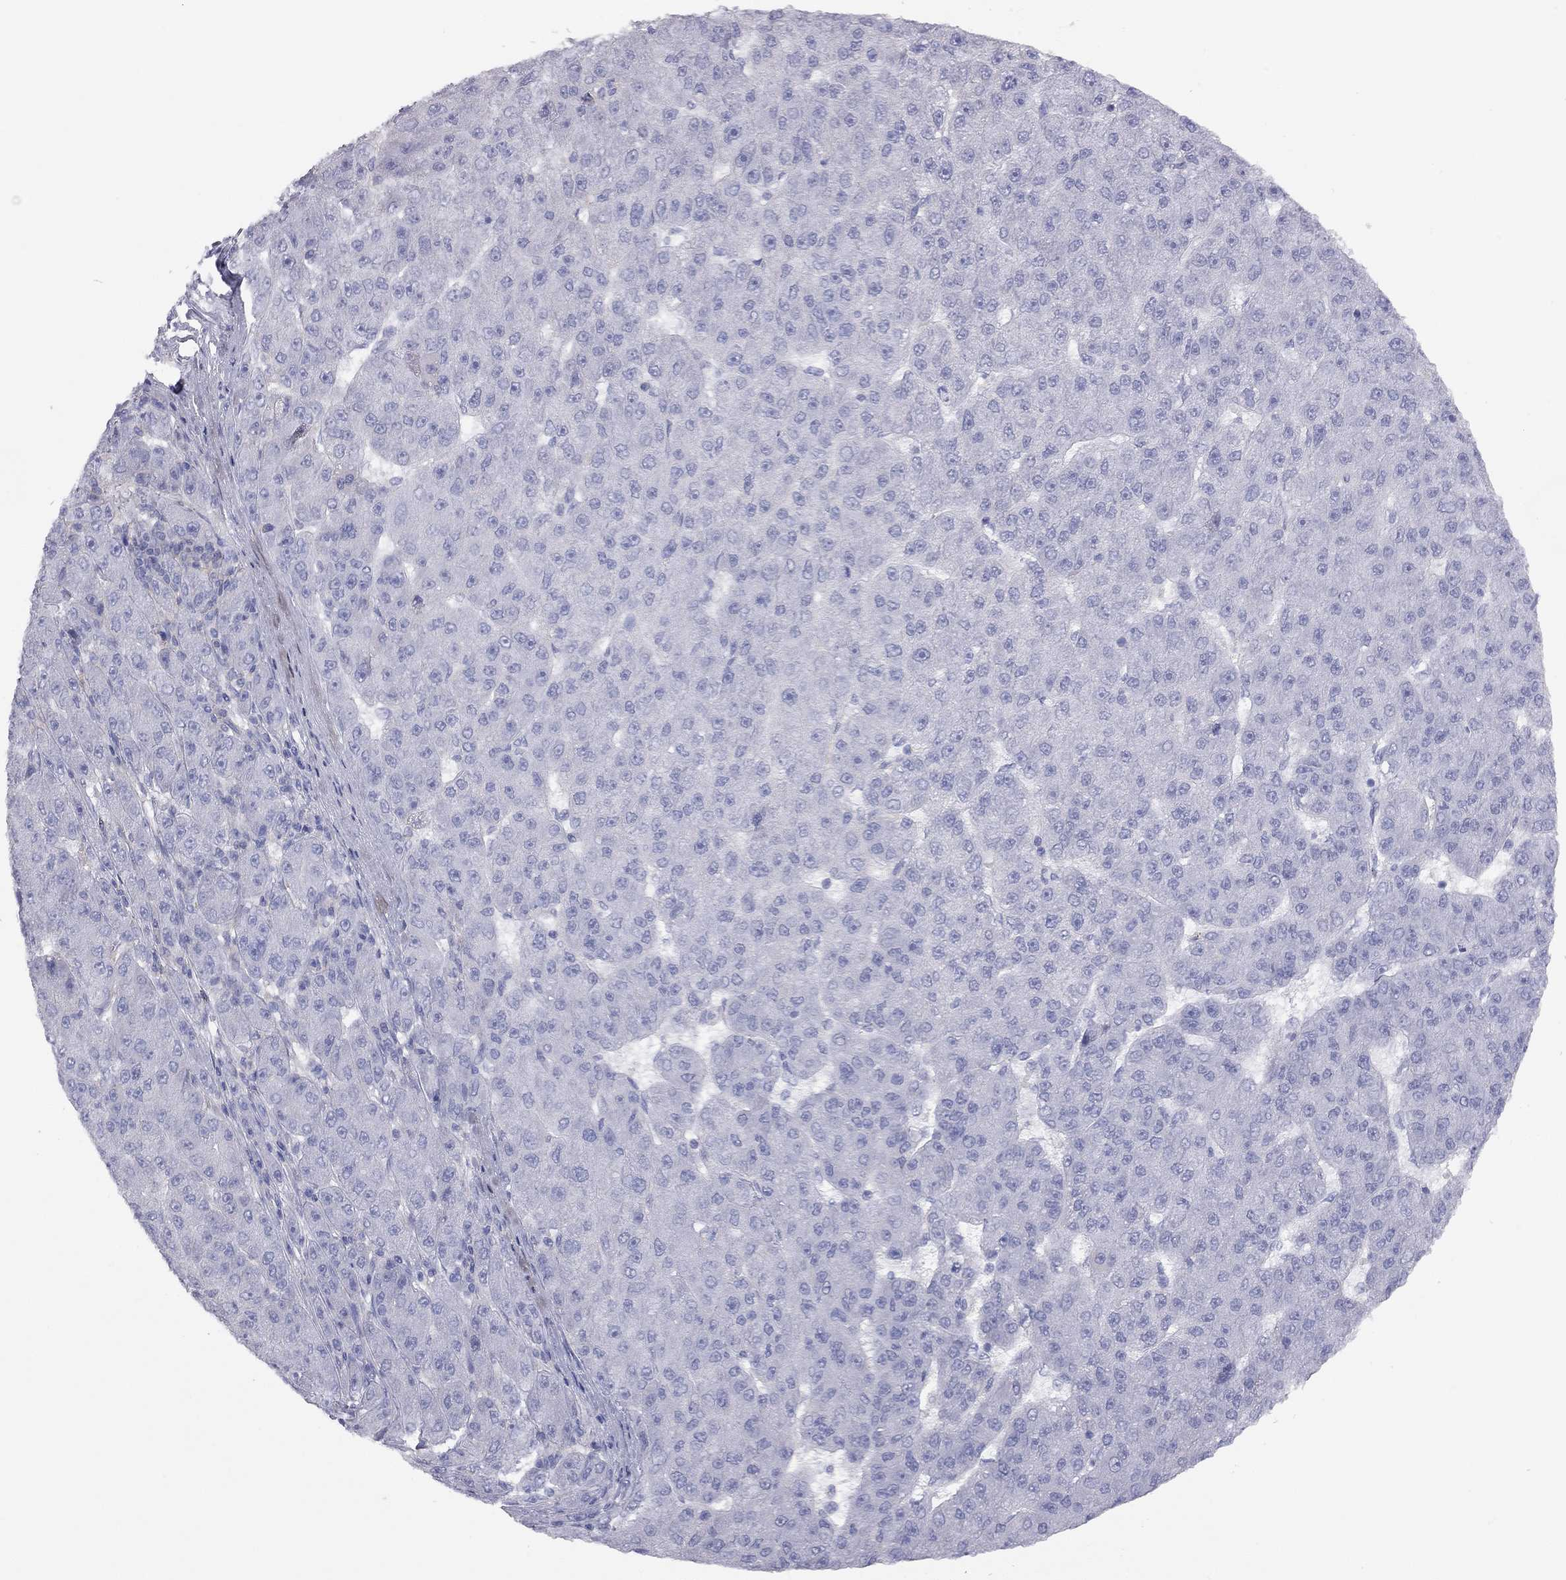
{"staining": {"intensity": "negative", "quantity": "none", "location": "none"}, "tissue": "liver cancer", "cell_type": "Tumor cells", "image_type": "cancer", "snomed": [{"axis": "morphology", "description": "Carcinoma, Hepatocellular, NOS"}, {"axis": "topography", "description": "Liver"}], "caption": "Hepatocellular carcinoma (liver) stained for a protein using immunohistochemistry displays no staining tumor cells.", "gene": "ADCYAP1", "patient": {"sex": "male", "age": 67}}